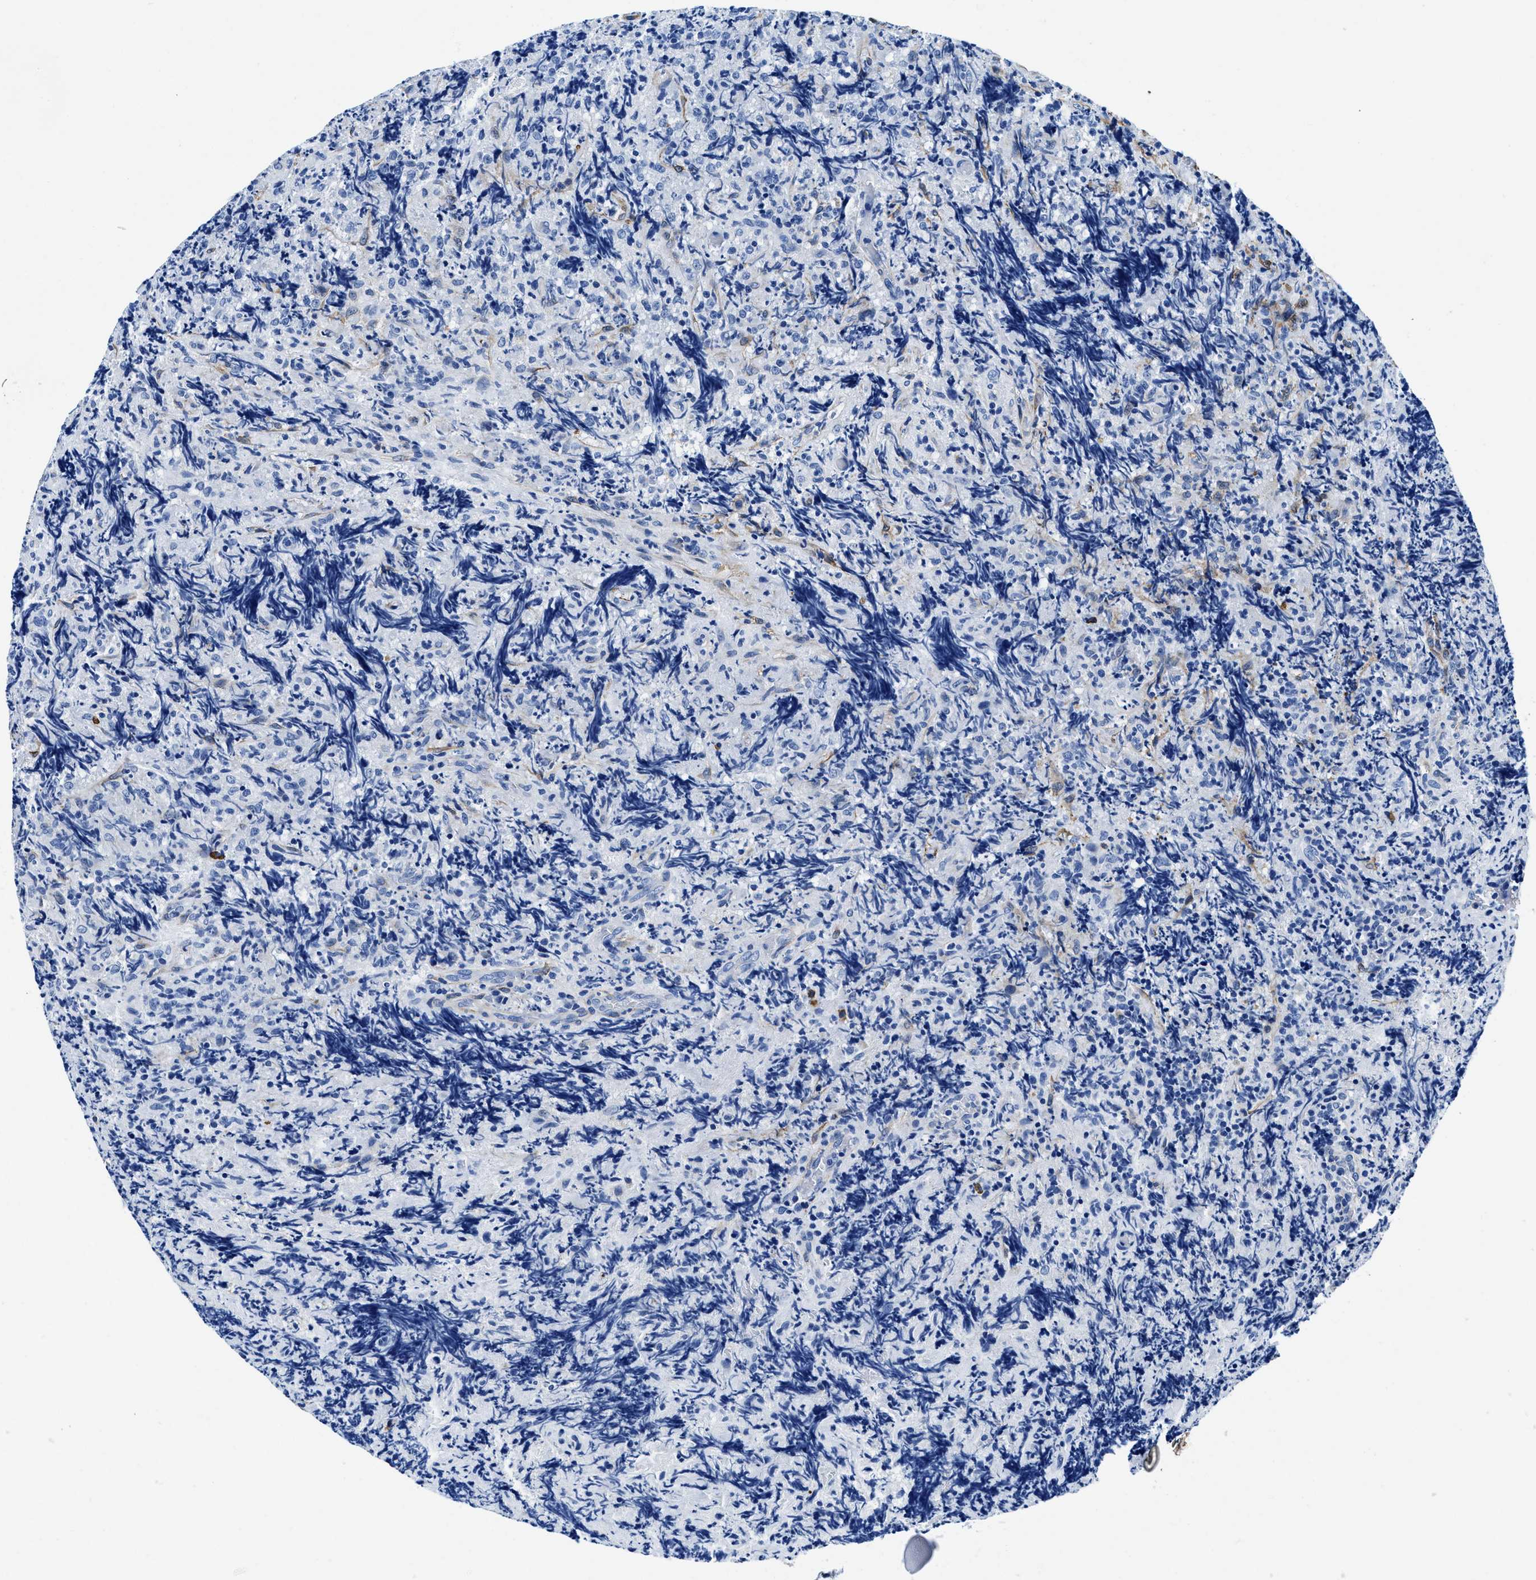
{"staining": {"intensity": "negative", "quantity": "none", "location": "none"}, "tissue": "lymphoma", "cell_type": "Tumor cells", "image_type": "cancer", "snomed": [{"axis": "morphology", "description": "Malignant lymphoma, non-Hodgkin's type, High grade"}, {"axis": "topography", "description": "Tonsil"}], "caption": "Lymphoma stained for a protein using immunohistochemistry shows no staining tumor cells.", "gene": "TEX261", "patient": {"sex": "female", "age": 36}}